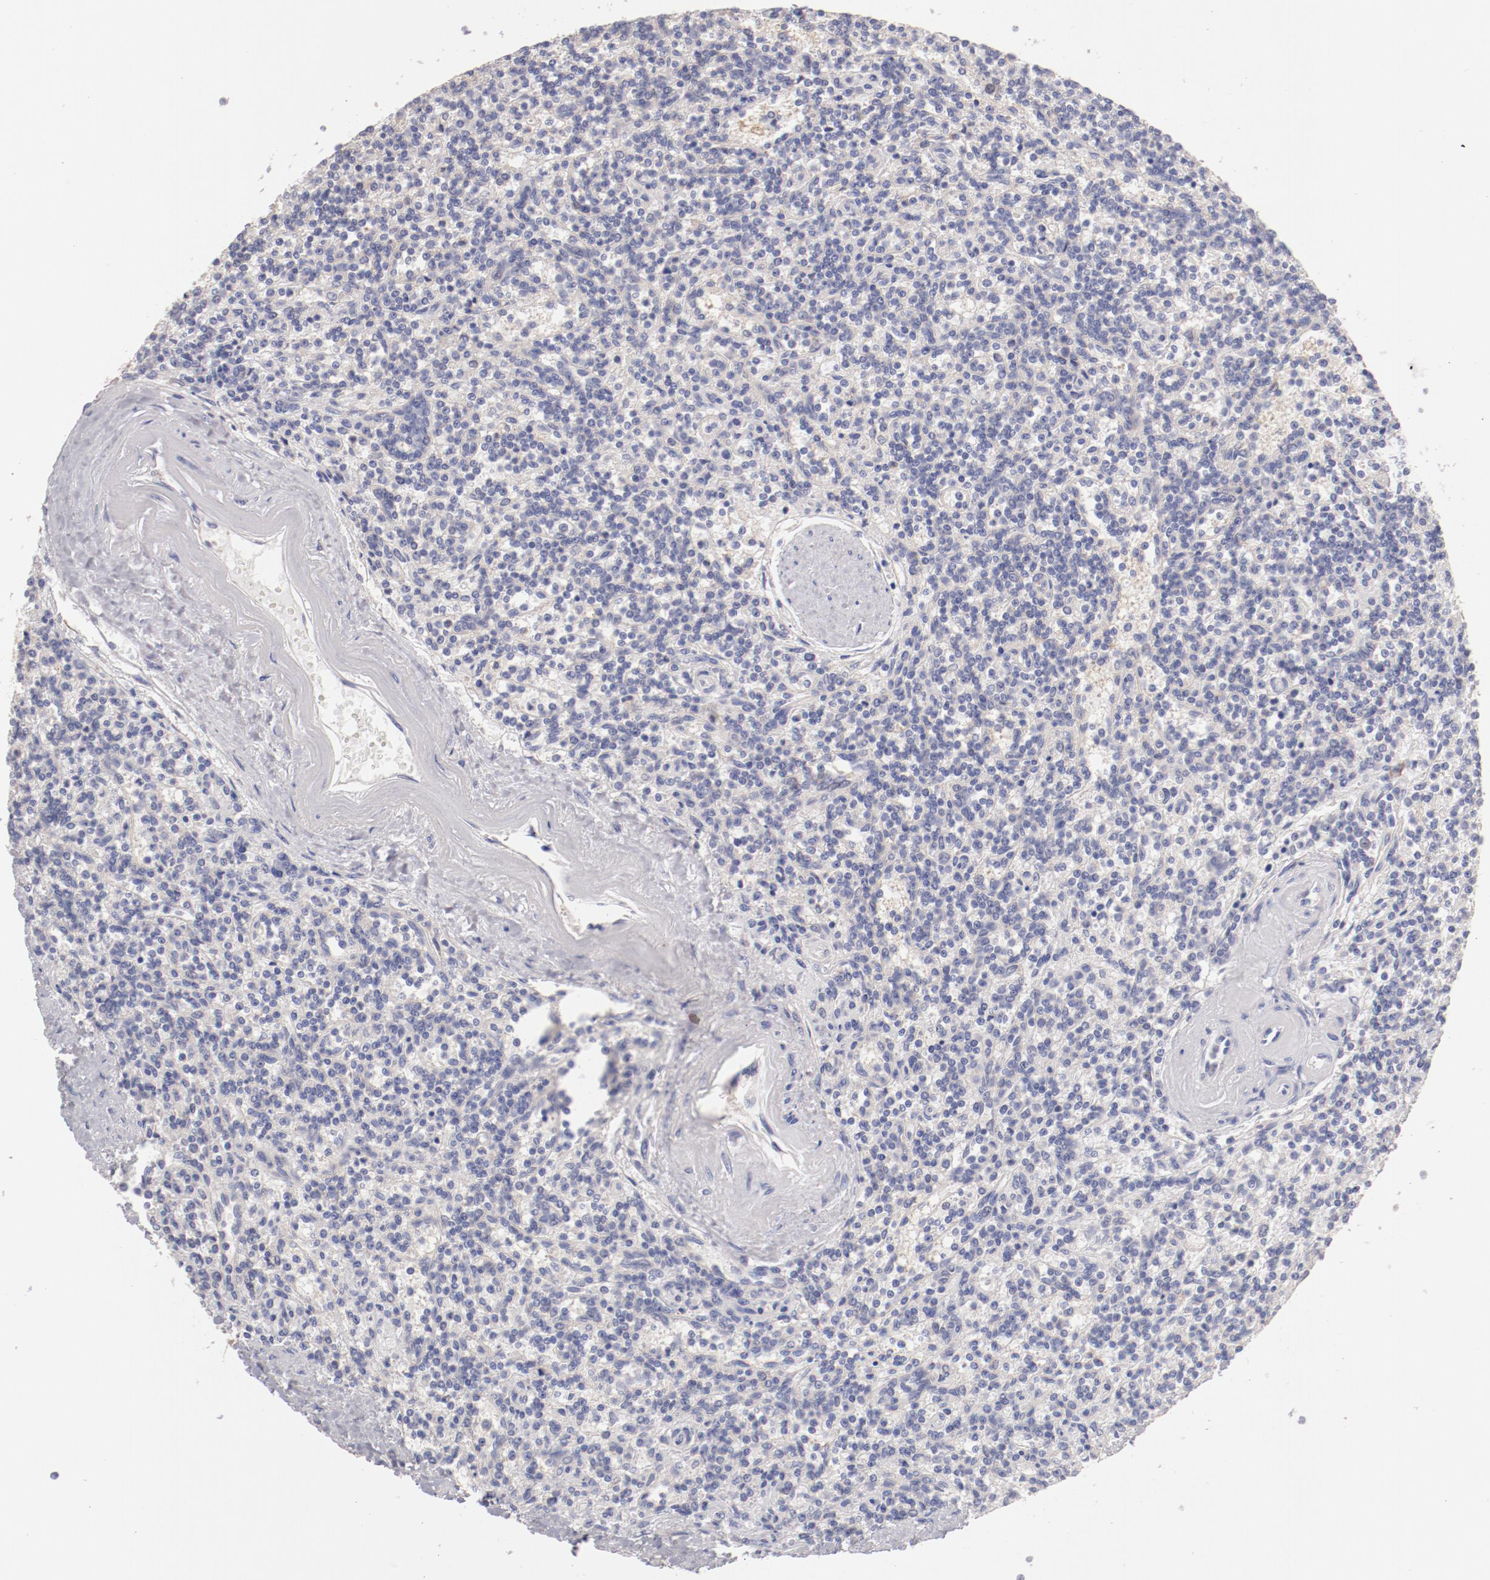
{"staining": {"intensity": "negative", "quantity": "none", "location": "none"}, "tissue": "lymphoma", "cell_type": "Tumor cells", "image_type": "cancer", "snomed": [{"axis": "morphology", "description": "Malignant lymphoma, non-Hodgkin's type, Low grade"}, {"axis": "topography", "description": "Spleen"}], "caption": "Immunohistochemical staining of human lymphoma displays no significant positivity in tumor cells.", "gene": "ENTPD5", "patient": {"sex": "male", "age": 73}}